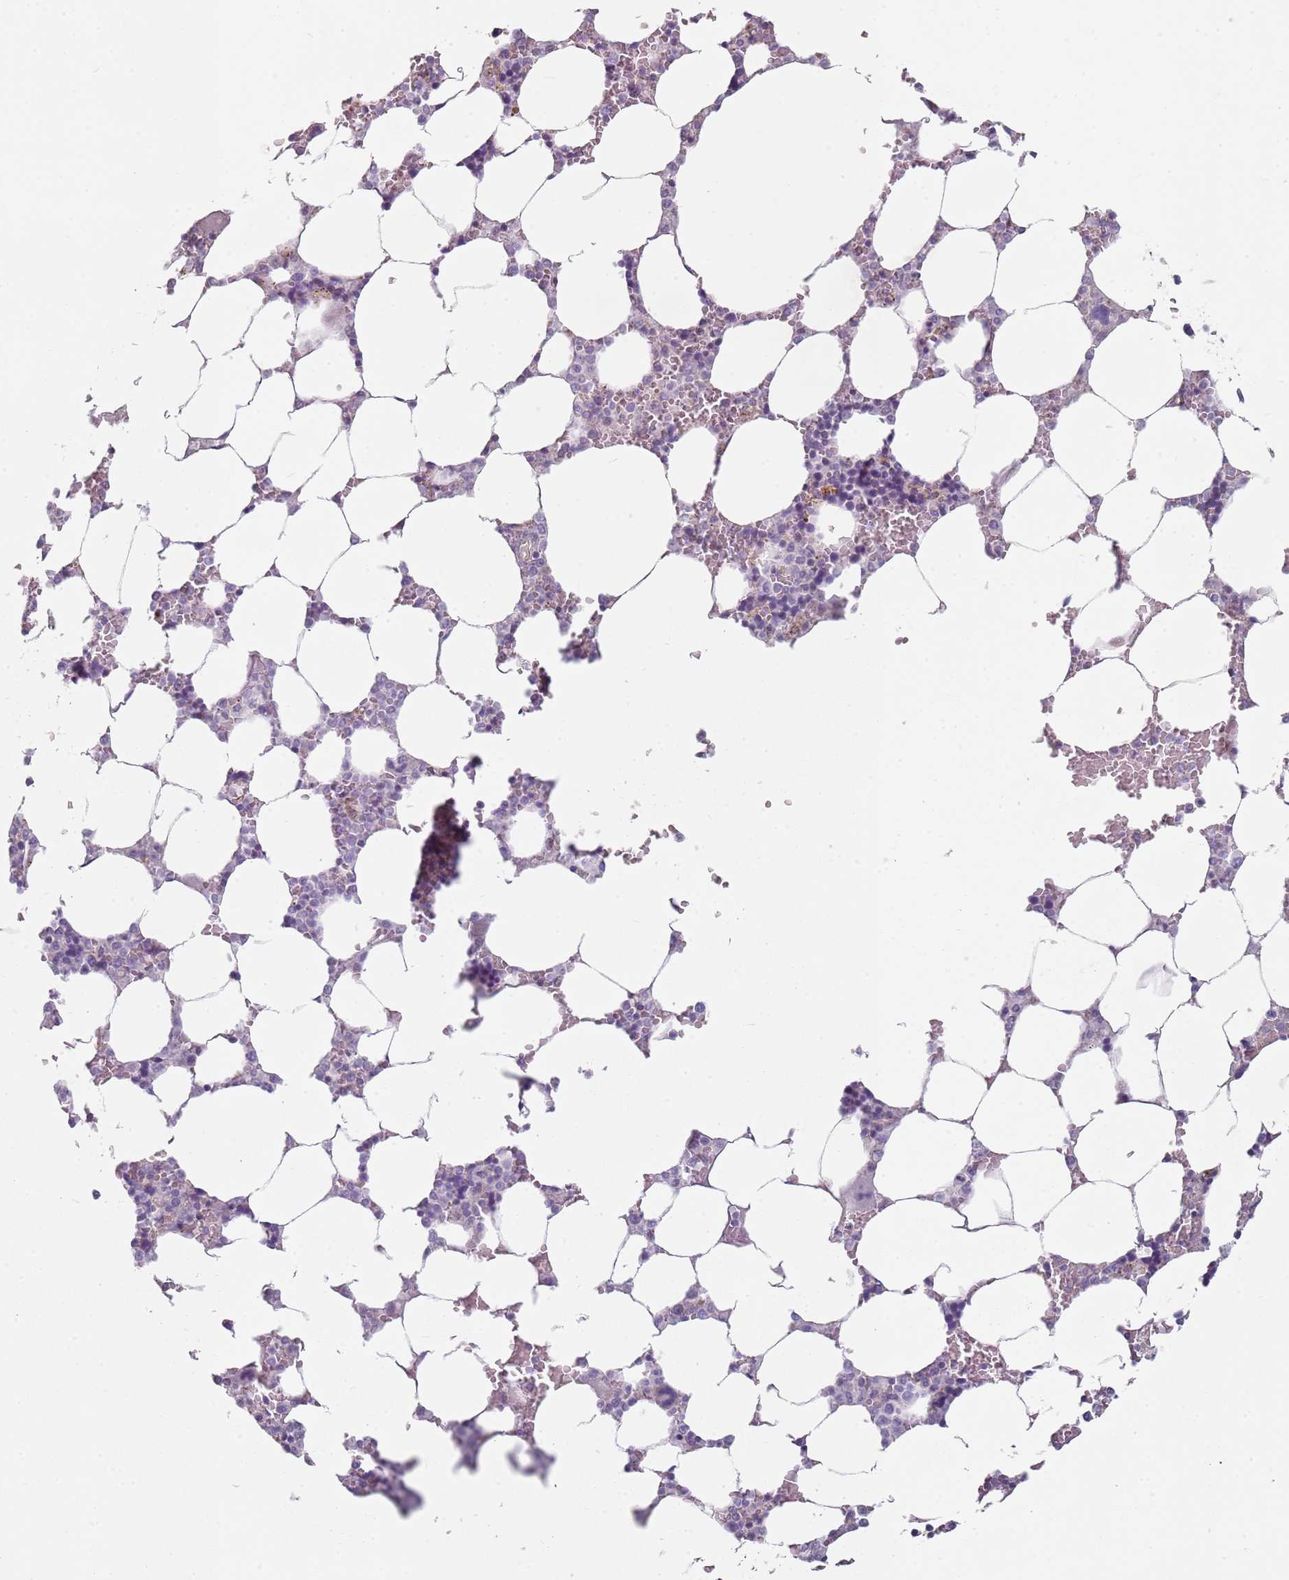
{"staining": {"intensity": "negative", "quantity": "none", "location": "none"}, "tissue": "bone marrow", "cell_type": "Hematopoietic cells", "image_type": "normal", "snomed": [{"axis": "morphology", "description": "Normal tissue, NOS"}, {"axis": "topography", "description": "Bone marrow"}], "caption": "DAB (3,3'-diaminobenzidine) immunohistochemical staining of unremarkable human bone marrow shows no significant positivity in hematopoietic cells. (Stains: DAB IHC with hematoxylin counter stain, Microscopy: brightfield microscopy at high magnification).", "gene": "ALS2", "patient": {"sex": "male", "age": 64}}